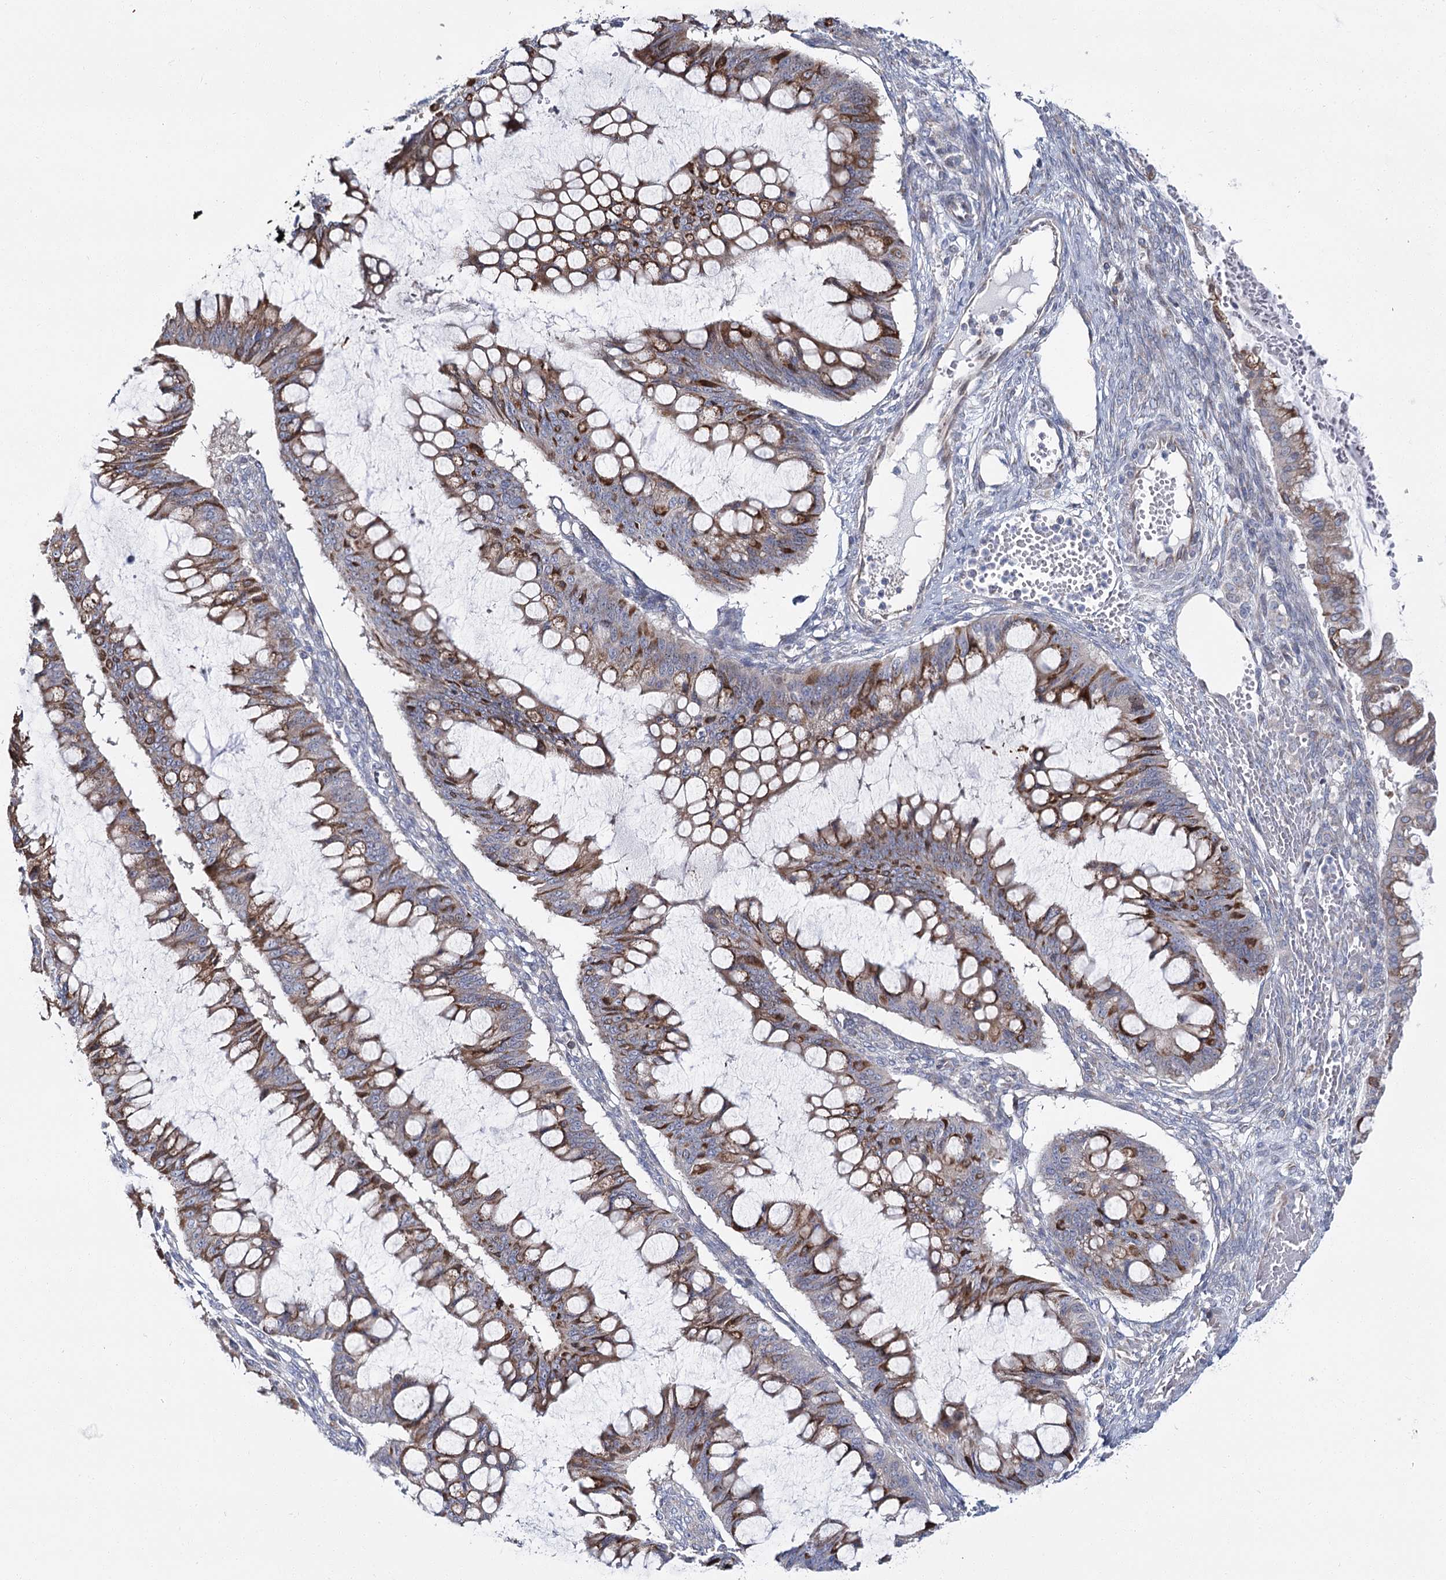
{"staining": {"intensity": "moderate", "quantity": ">75%", "location": "cytoplasmic/membranous"}, "tissue": "ovarian cancer", "cell_type": "Tumor cells", "image_type": "cancer", "snomed": [{"axis": "morphology", "description": "Cystadenocarcinoma, mucinous, NOS"}, {"axis": "topography", "description": "Ovary"}], "caption": "Ovarian cancer (mucinous cystadenocarcinoma) stained for a protein shows moderate cytoplasmic/membranous positivity in tumor cells. (Stains: DAB (3,3'-diaminobenzidine) in brown, nuclei in blue, Microscopy: brightfield microscopy at high magnification).", "gene": "CPLANE1", "patient": {"sex": "female", "age": 73}}